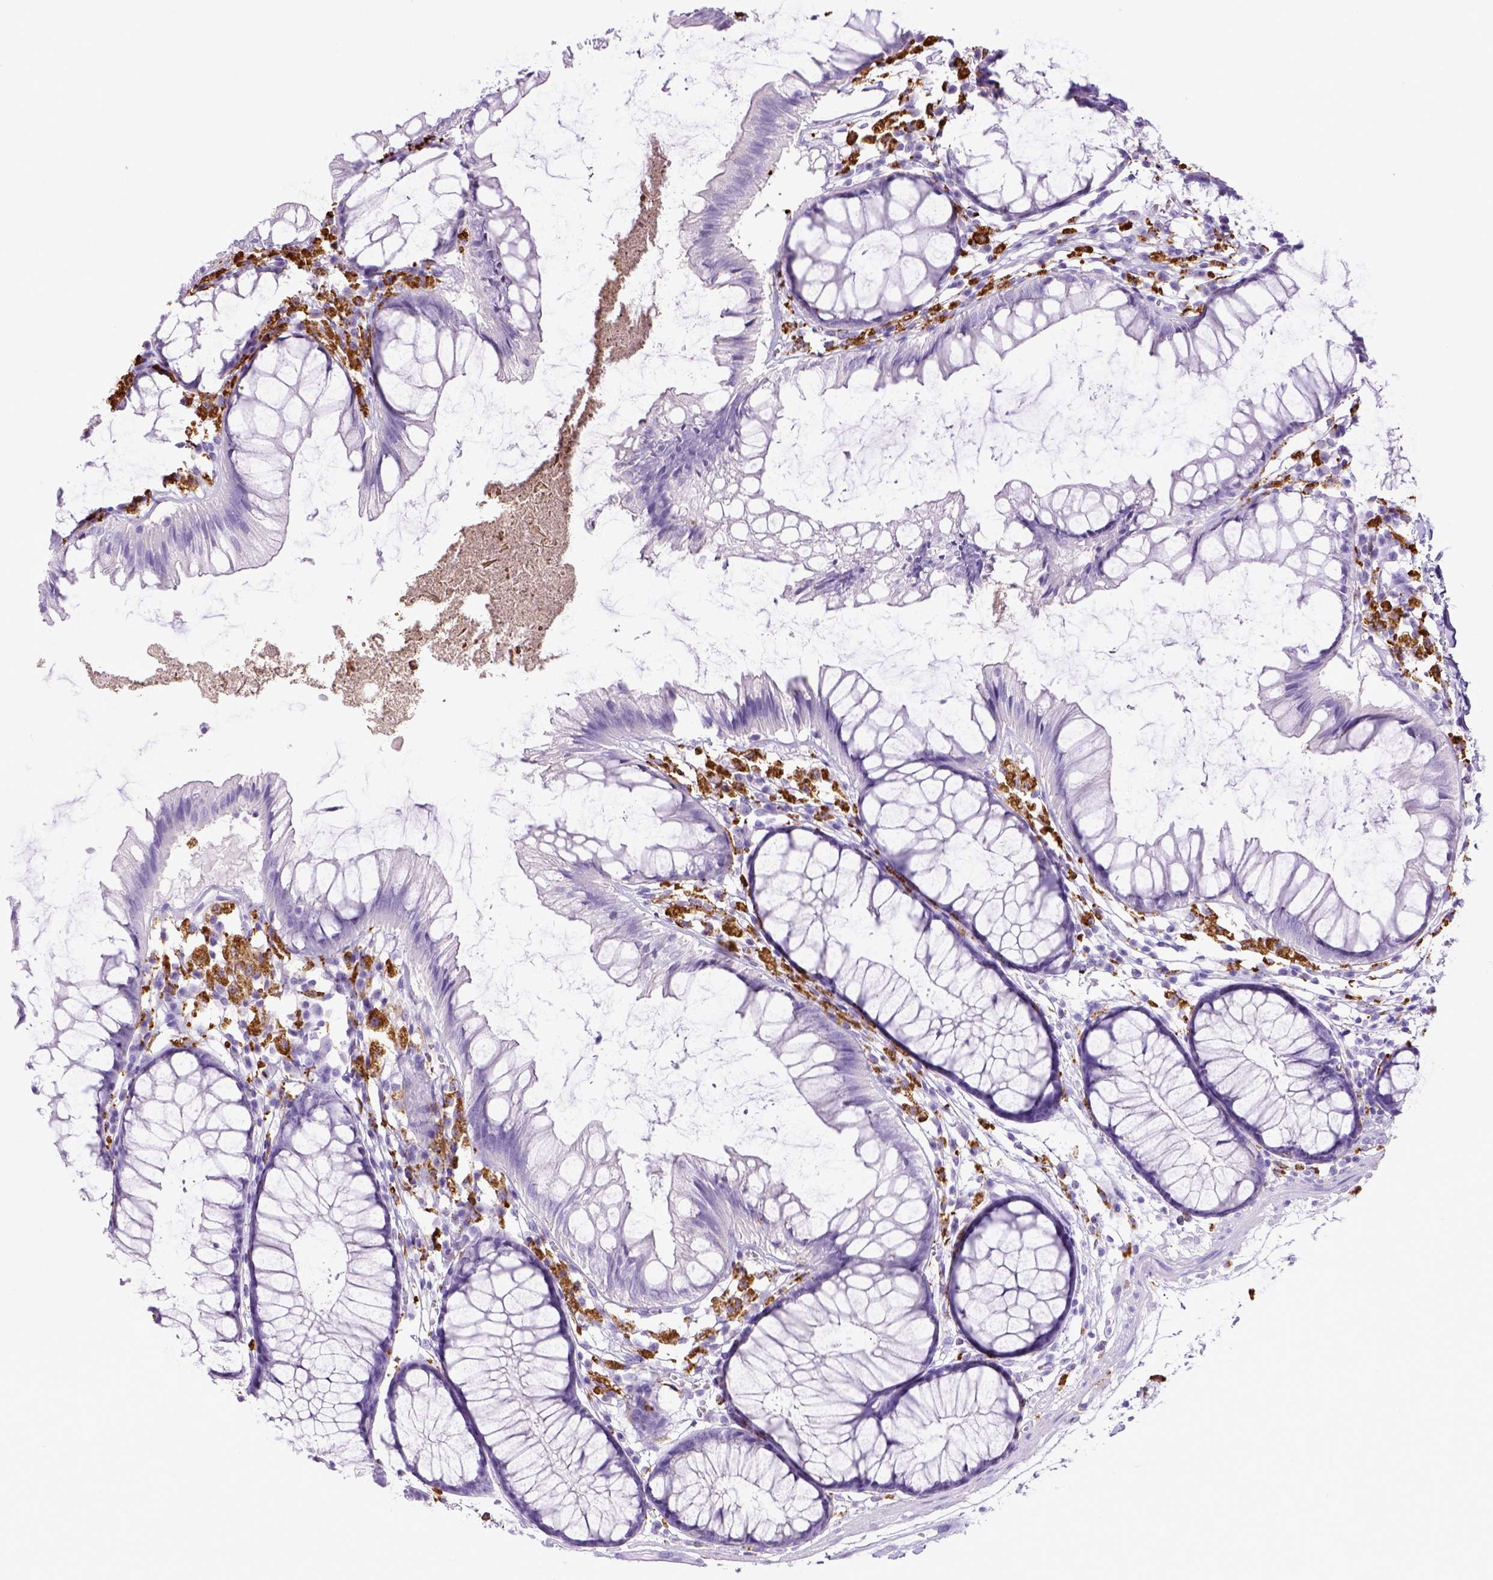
{"staining": {"intensity": "negative", "quantity": "none", "location": "none"}, "tissue": "colon", "cell_type": "Endothelial cells", "image_type": "normal", "snomed": [{"axis": "morphology", "description": "Normal tissue, NOS"}, {"axis": "morphology", "description": "Adenocarcinoma, NOS"}, {"axis": "topography", "description": "Colon"}], "caption": "Immunohistochemistry (IHC) of benign colon exhibits no expression in endothelial cells.", "gene": "CD68", "patient": {"sex": "male", "age": 65}}